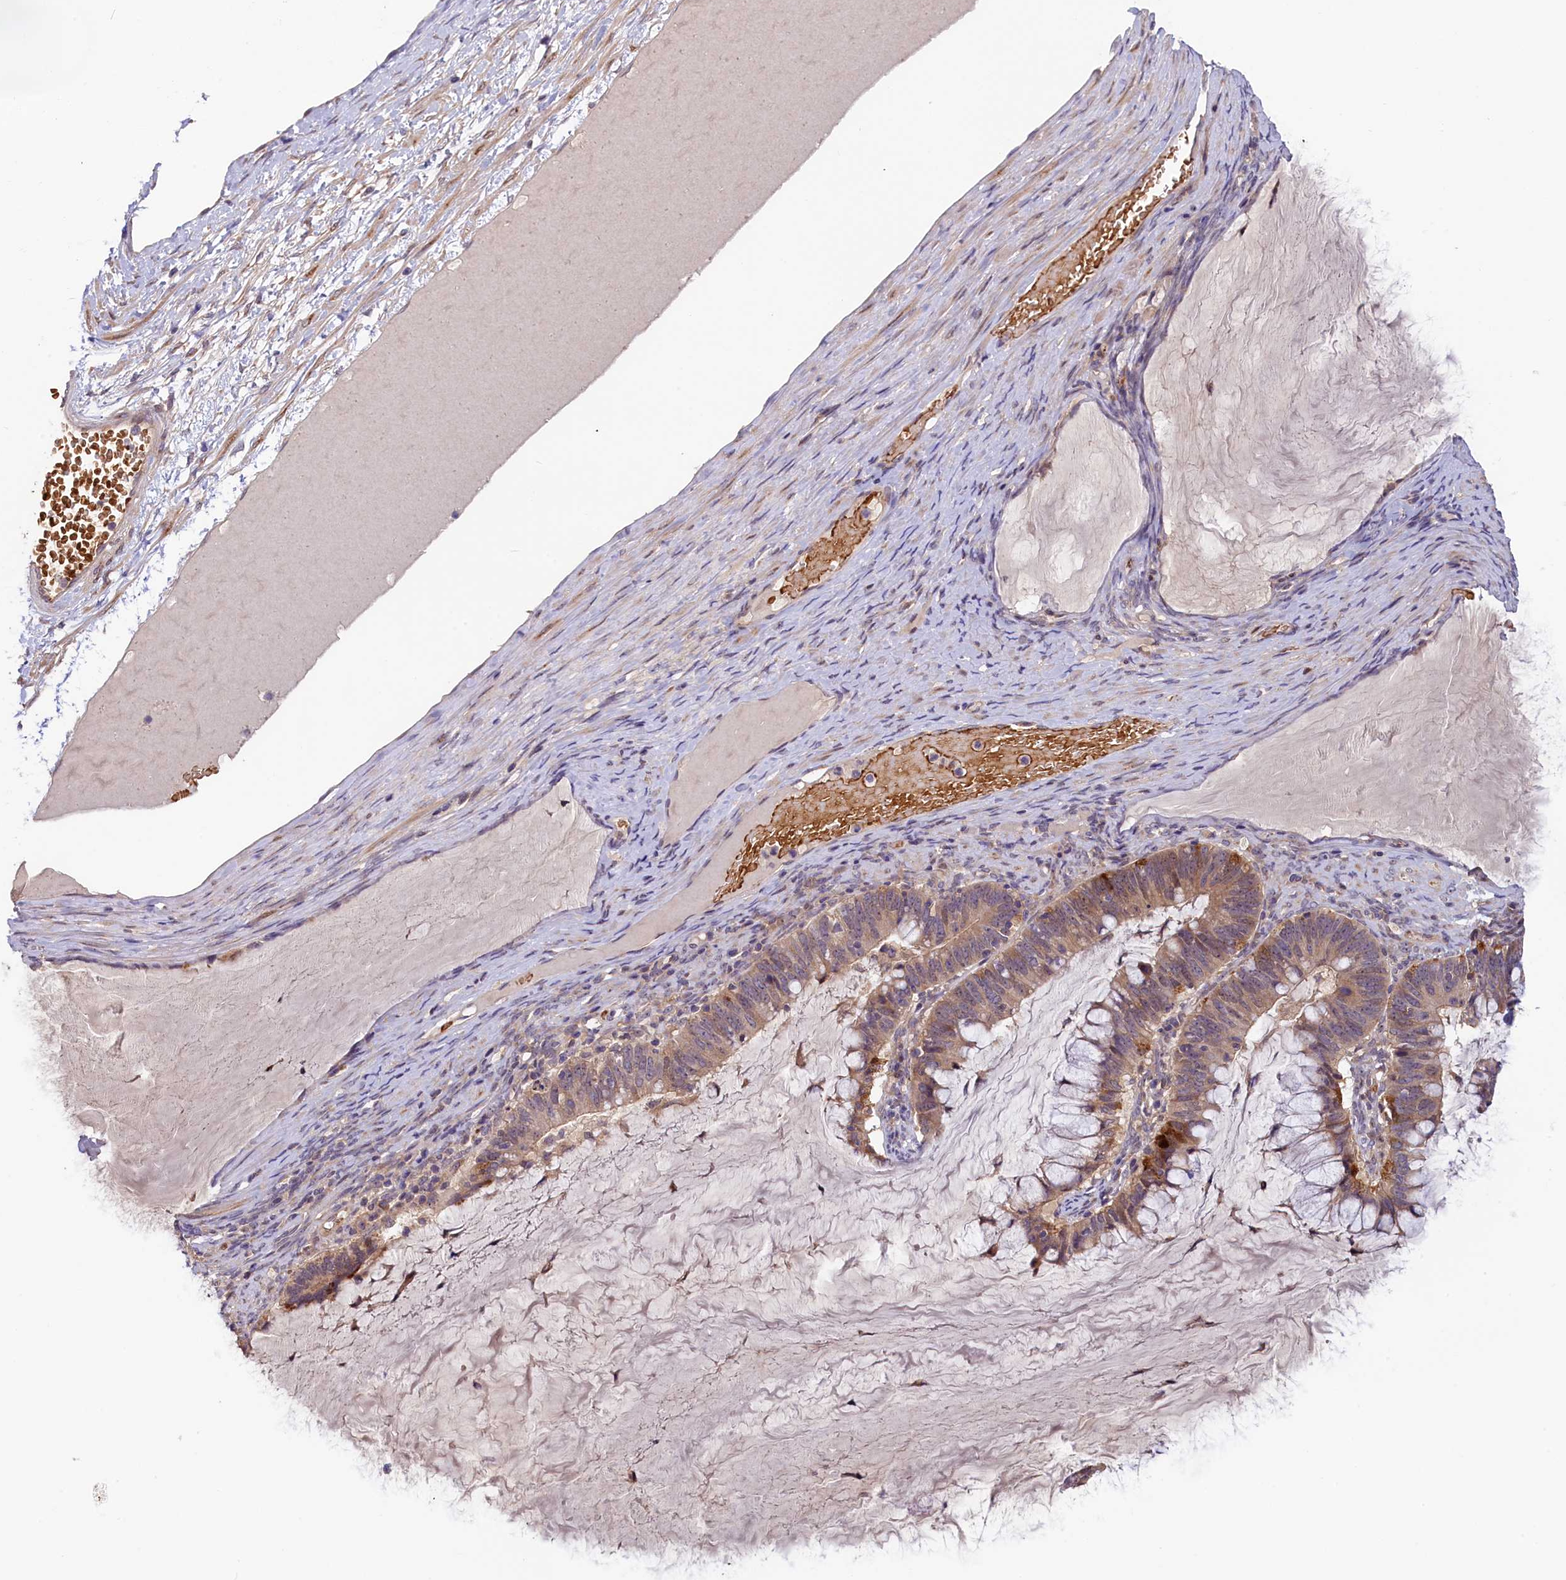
{"staining": {"intensity": "moderate", "quantity": ">75%", "location": "cytoplasmic/membranous"}, "tissue": "ovarian cancer", "cell_type": "Tumor cells", "image_type": "cancer", "snomed": [{"axis": "morphology", "description": "Cystadenocarcinoma, mucinous, NOS"}, {"axis": "topography", "description": "Ovary"}], "caption": "Immunohistochemical staining of human ovarian cancer shows medium levels of moderate cytoplasmic/membranous protein staining in approximately >75% of tumor cells. (Brightfield microscopy of DAB IHC at high magnification).", "gene": "CCDC9B", "patient": {"sex": "female", "age": 61}}